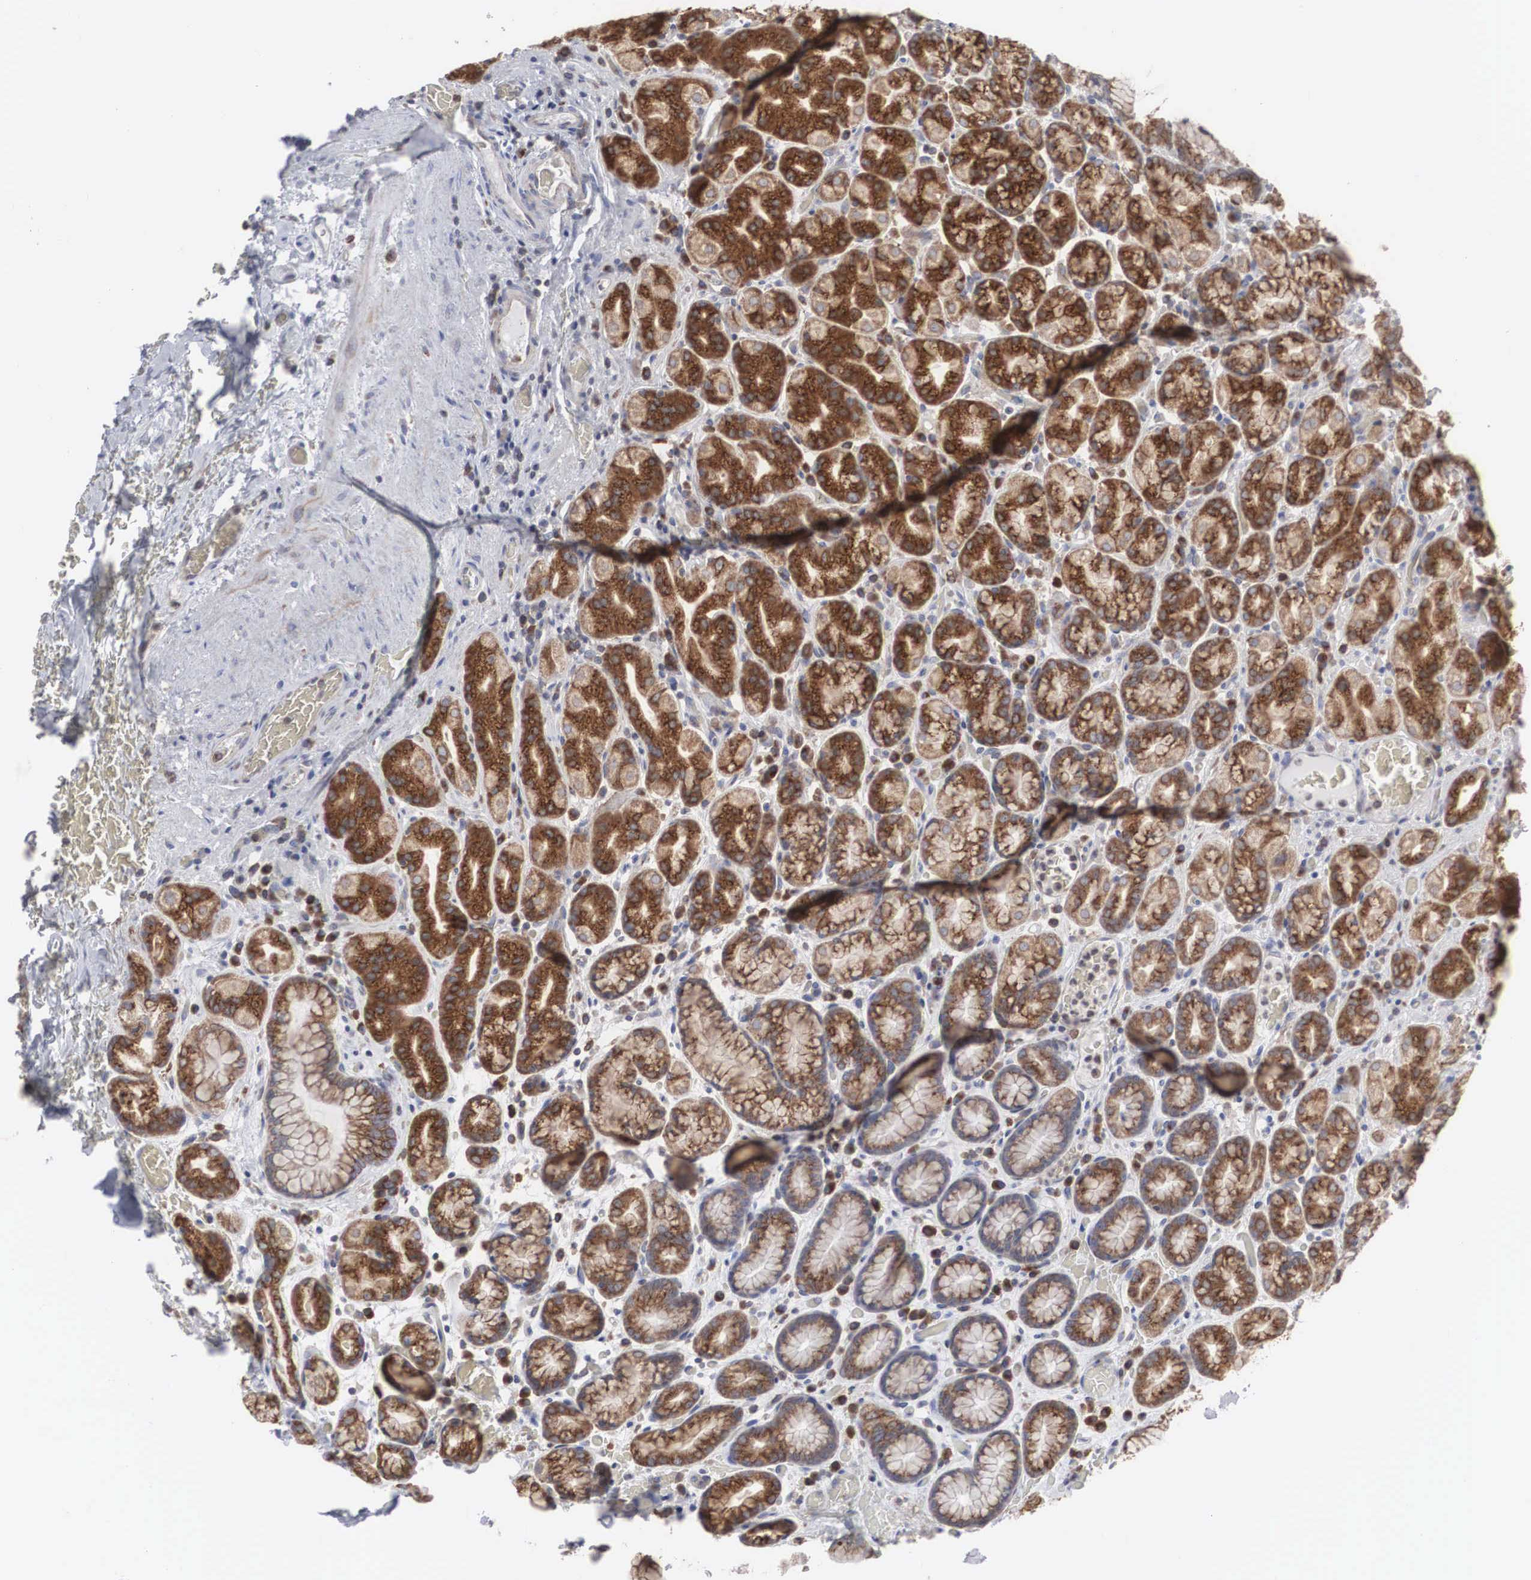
{"staining": {"intensity": "strong", "quantity": ">75%", "location": "cytoplasmic/membranous"}, "tissue": "stomach", "cell_type": "Glandular cells", "image_type": "normal", "snomed": [{"axis": "morphology", "description": "Normal tissue, NOS"}, {"axis": "topography", "description": "Stomach, lower"}], "caption": "Brown immunohistochemical staining in unremarkable stomach shows strong cytoplasmic/membranous expression in approximately >75% of glandular cells.", "gene": "CTAGE15", "patient": {"sex": "male", "age": 58}}